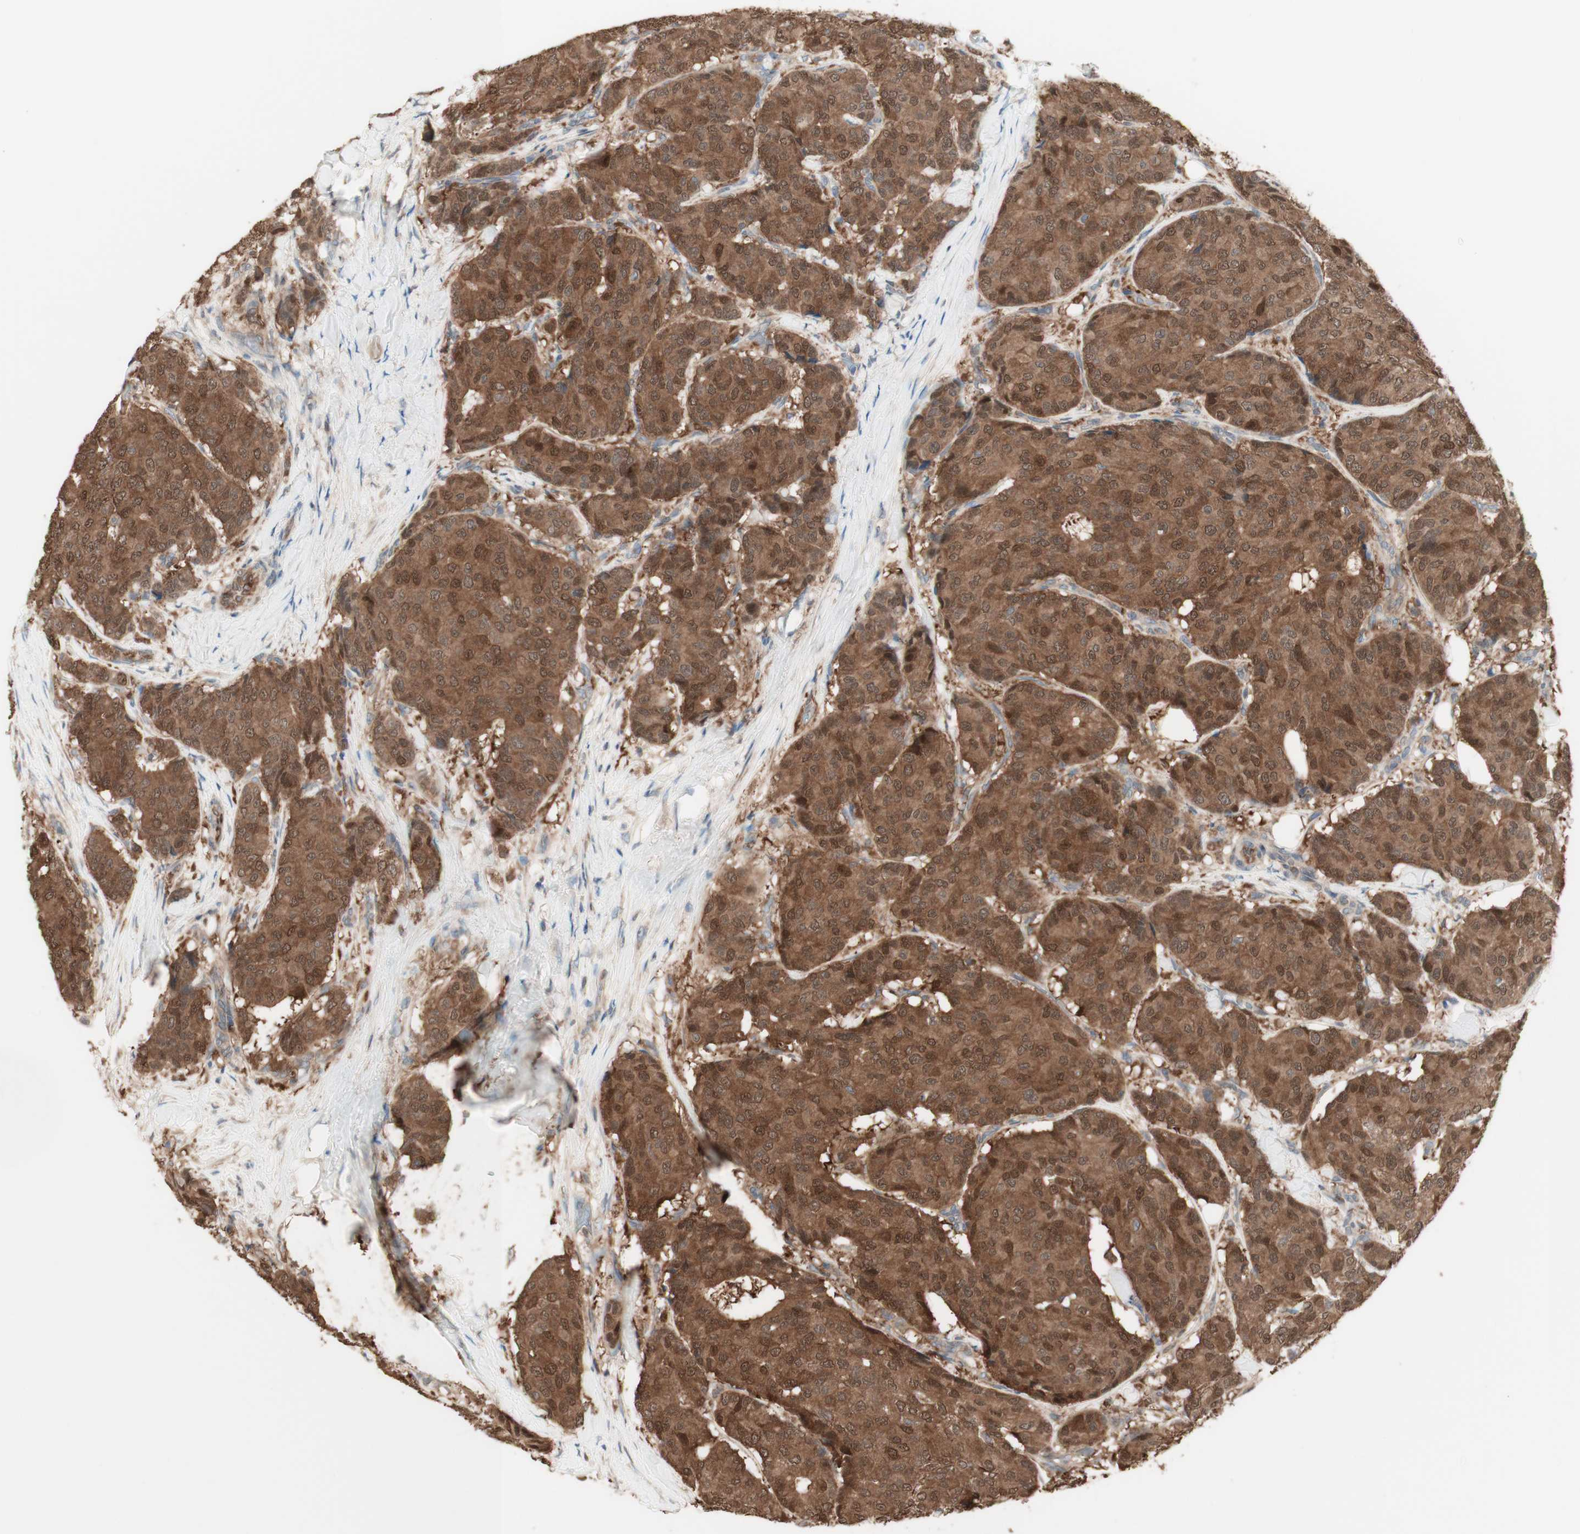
{"staining": {"intensity": "moderate", "quantity": ">75%", "location": "cytoplasmic/membranous,nuclear"}, "tissue": "breast cancer", "cell_type": "Tumor cells", "image_type": "cancer", "snomed": [{"axis": "morphology", "description": "Duct carcinoma"}, {"axis": "topography", "description": "Breast"}], "caption": "Brown immunohistochemical staining in human invasive ductal carcinoma (breast) demonstrates moderate cytoplasmic/membranous and nuclear expression in about >75% of tumor cells. (Brightfield microscopy of DAB IHC at high magnification).", "gene": "COMT", "patient": {"sex": "female", "age": 75}}